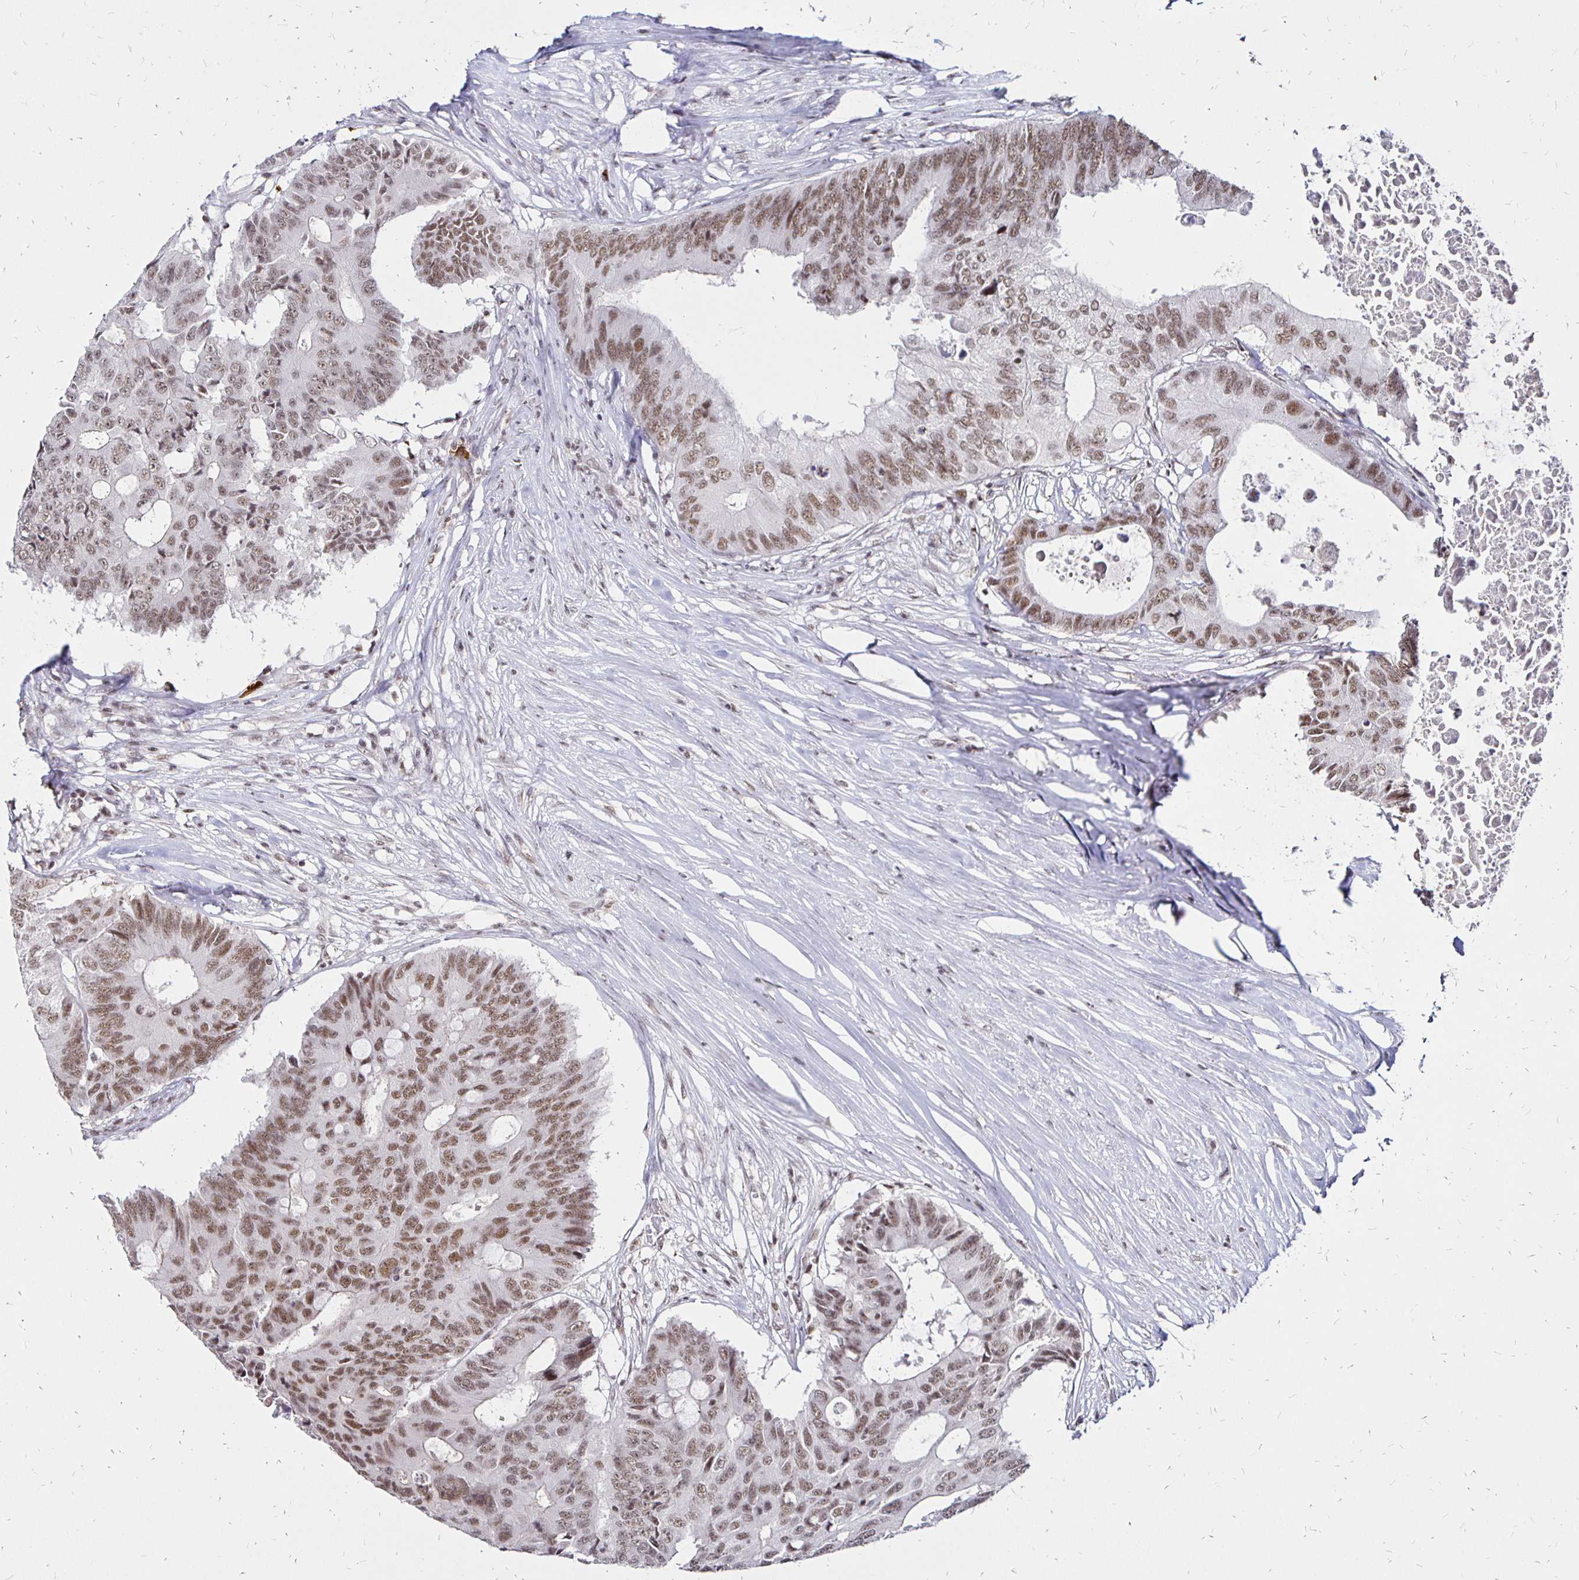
{"staining": {"intensity": "moderate", "quantity": ">75%", "location": "nuclear"}, "tissue": "colorectal cancer", "cell_type": "Tumor cells", "image_type": "cancer", "snomed": [{"axis": "morphology", "description": "Adenocarcinoma, NOS"}, {"axis": "topography", "description": "Colon"}], "caption": "Brown immunohistochemical staining in human adenocarcinoma (colorectal) exhibits moderate nuclear expression in approximately >75% of tumor cells.", "gene": "SIN3A", "patient": {"sex": "male", "age": 71}}